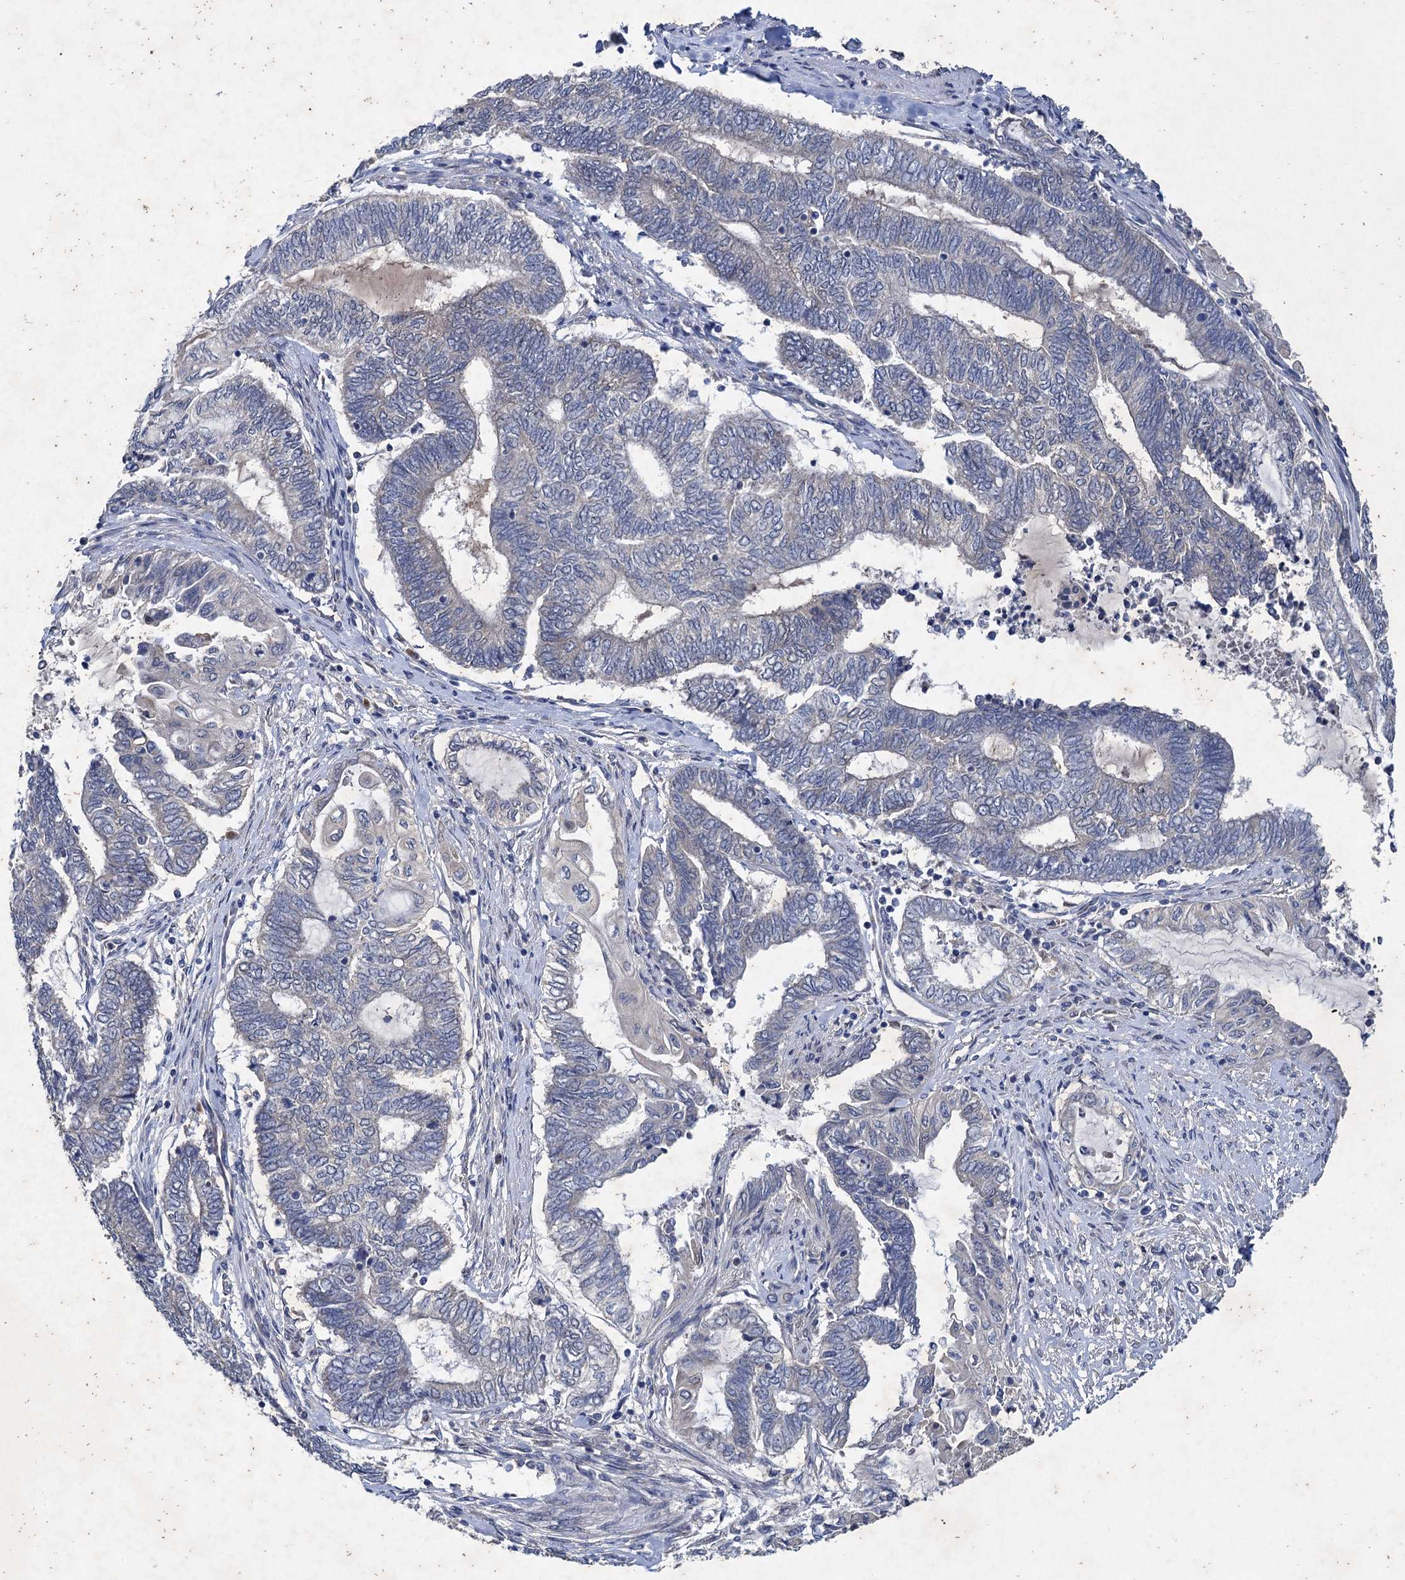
{"staining": {"intensity": "negative", "quantity": "none", "location": "none"}, "tissue": "endometrial cancer", "cell_type": "Tumor cells", "image_type": "cancer", "snomed": [{"axis": "morphology", "description": "Adenocarcinoma, NOS"}, {"axis": "topography", "description": "Uterus"}, {"axis": "topography", "description": "Endometrium"}], "caption": "A micrograph of endometrial cancer (adenocarcinoma) stained for a protein reveals no brown staining in tumor cells.", "gene": "TMEM39B", "patient": {"sex": "female", "age": 70}}